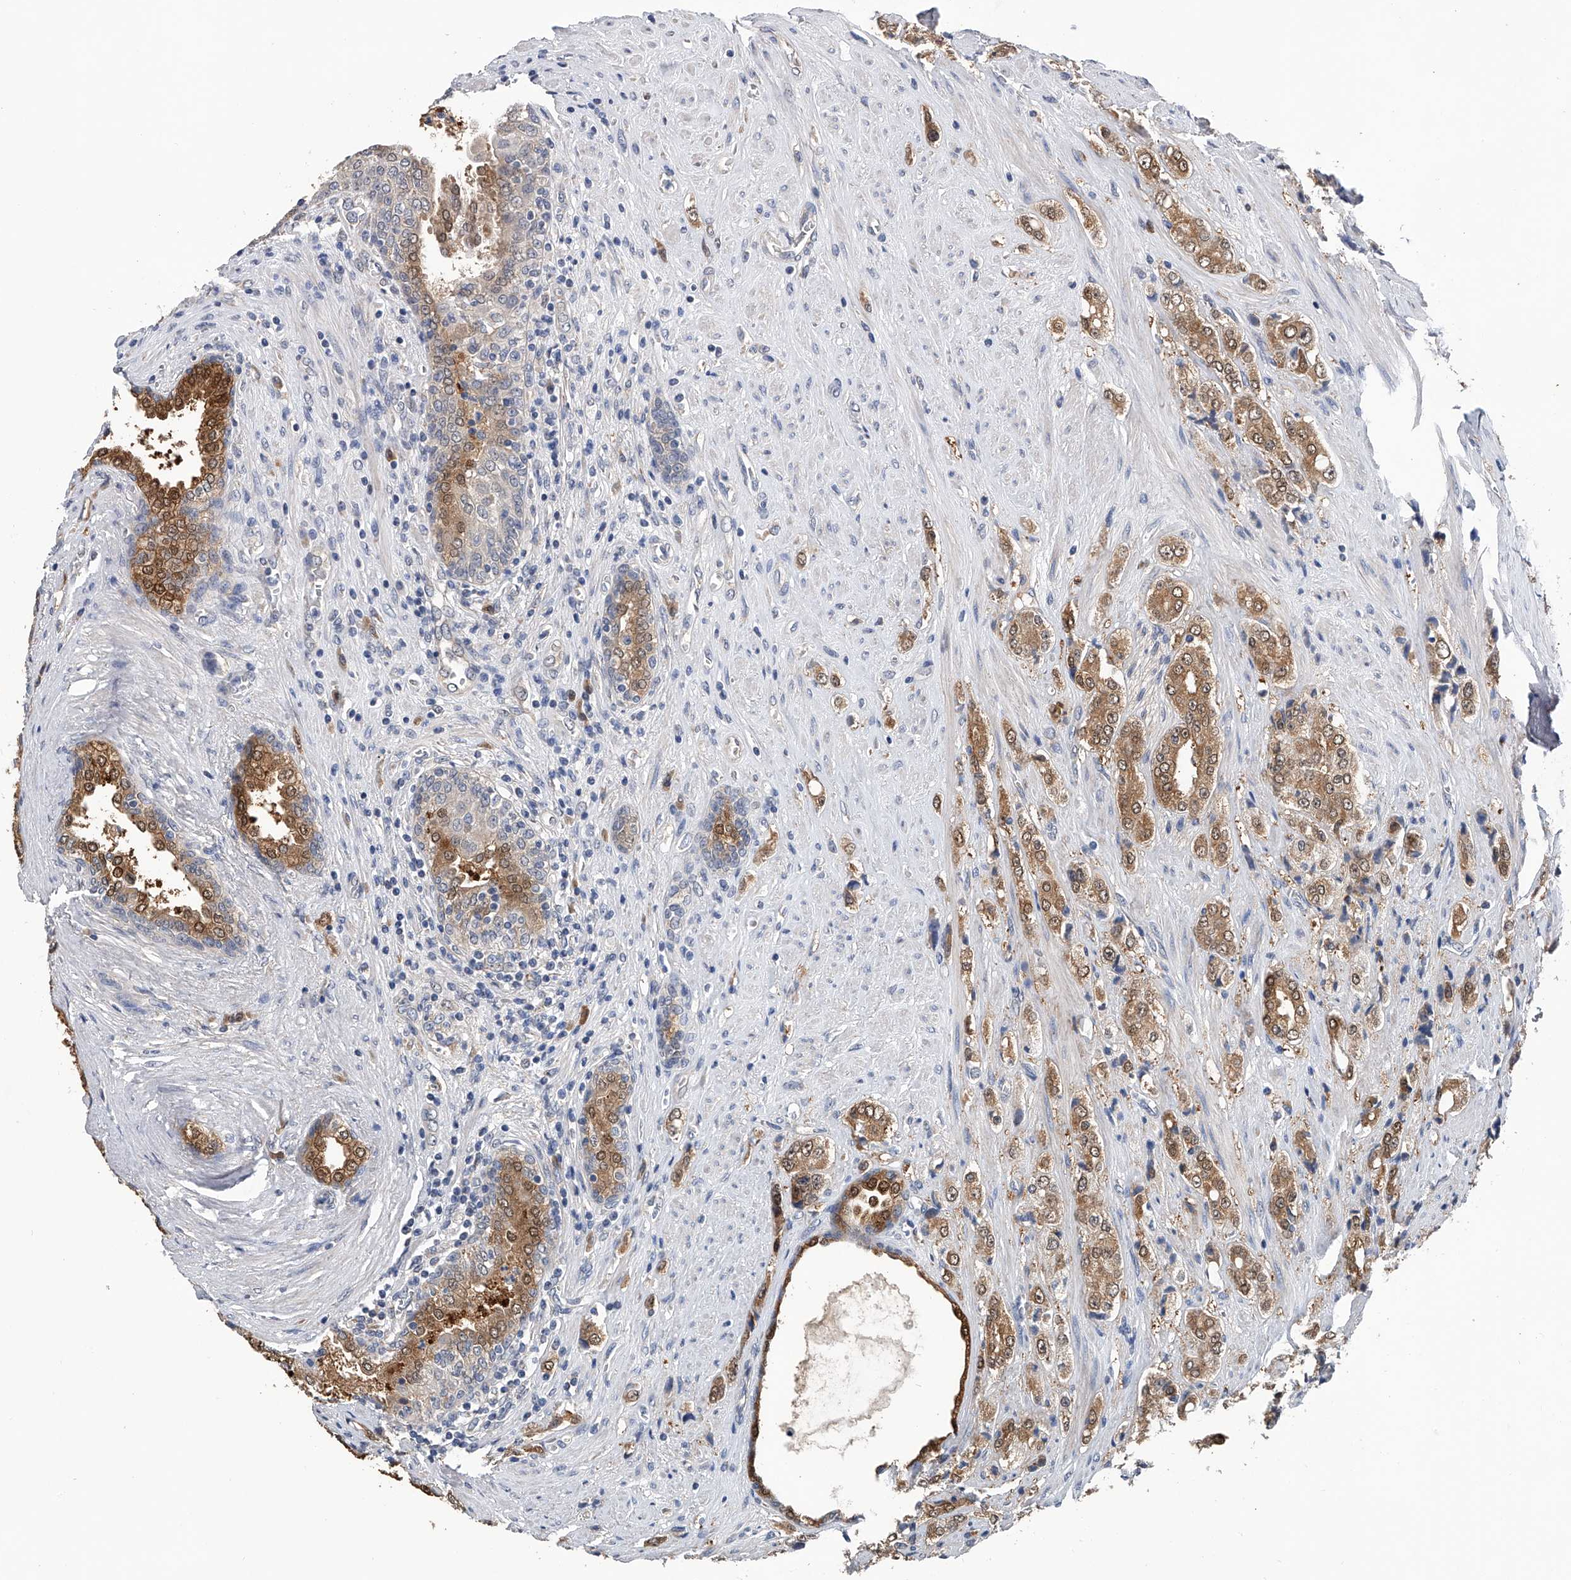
{"staining": {"intensity": "moderate", "quantity": ">75%", "location": "cytoplasmic/membranous,nuclear"}, "tissue": "prostate cancer", "cell_type": "Tumor cells", "image_type": "cancer", "snomed": [{"axis": "morphology", "description": "Adenocarcinoma, High grade"}, {"axis": "topography", "description": "Prostate"}], "caption": "Immunohistochemistry (IHC) (DAB) staining of prostate cancer demonstrates moderate cytoplasmic/membranous and nuclear protein positivity in about >75% of tumor cells. (brown staining indicates protein expression, while blue staining denotes nuclei).", "gene": "PGM3", "patient": {"sex": "male", "age": 61}}